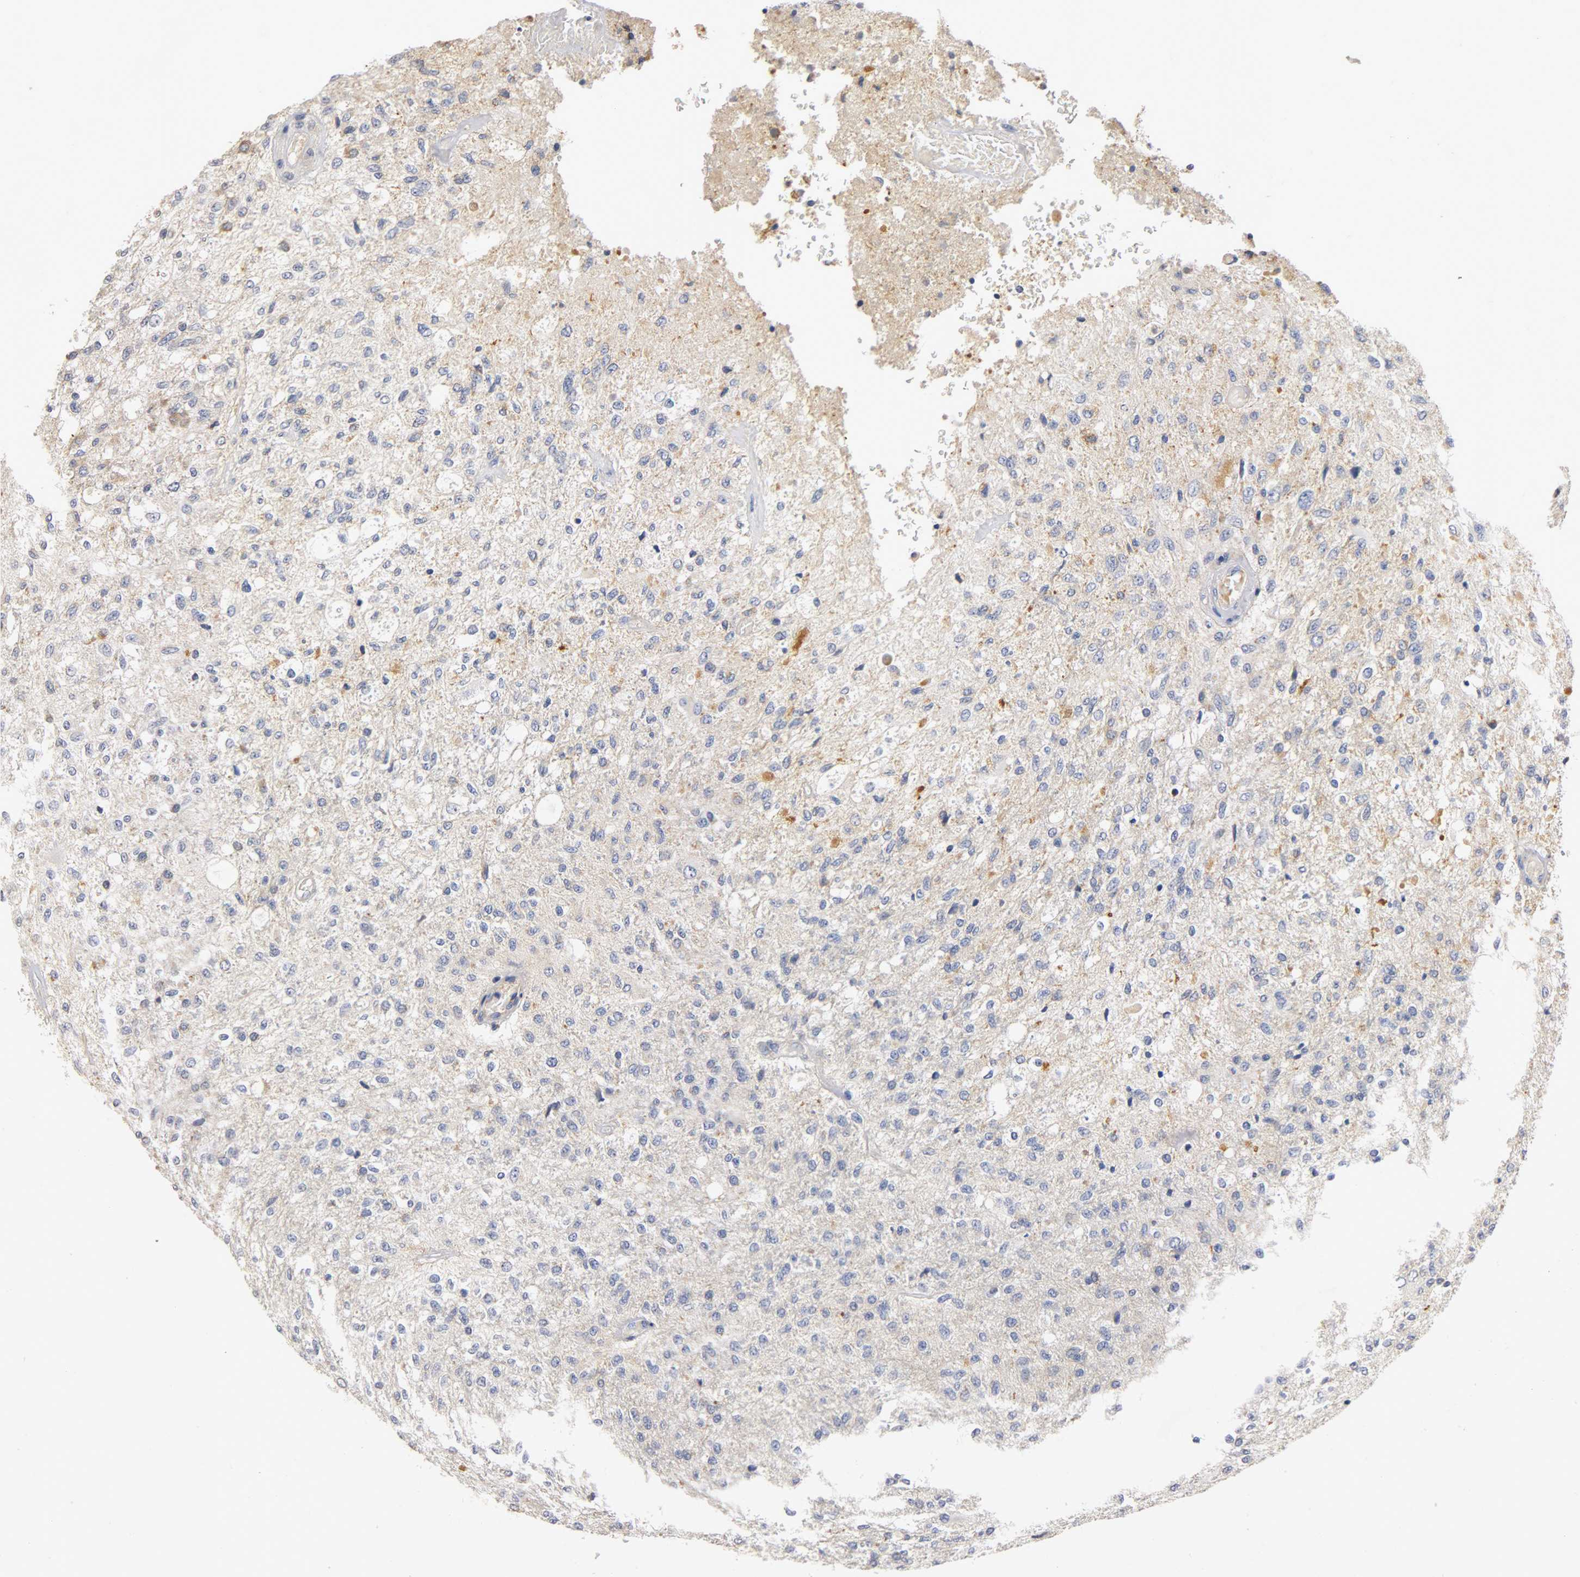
{"staining": {"intensity": "weak", "quantity": "<25%", "location": "cytoplasmic/membranous"}, "tissue": "glioma", "cell_type": "Tumor cells", "image_type": "cancer", "snomed": [{"axis": "morphology", "description": "Normal tissue, NOS"}, {"axis": "morphology", "description": "Glioma, malignant, High grade"}, {"axis": "topography", "description": "Cerebral cortex"}], "caption": "Tumor cells show no significant protein positivity in glioma.", "gene": "PCSK6", "patient": {"sex": "male", "age": 77}}